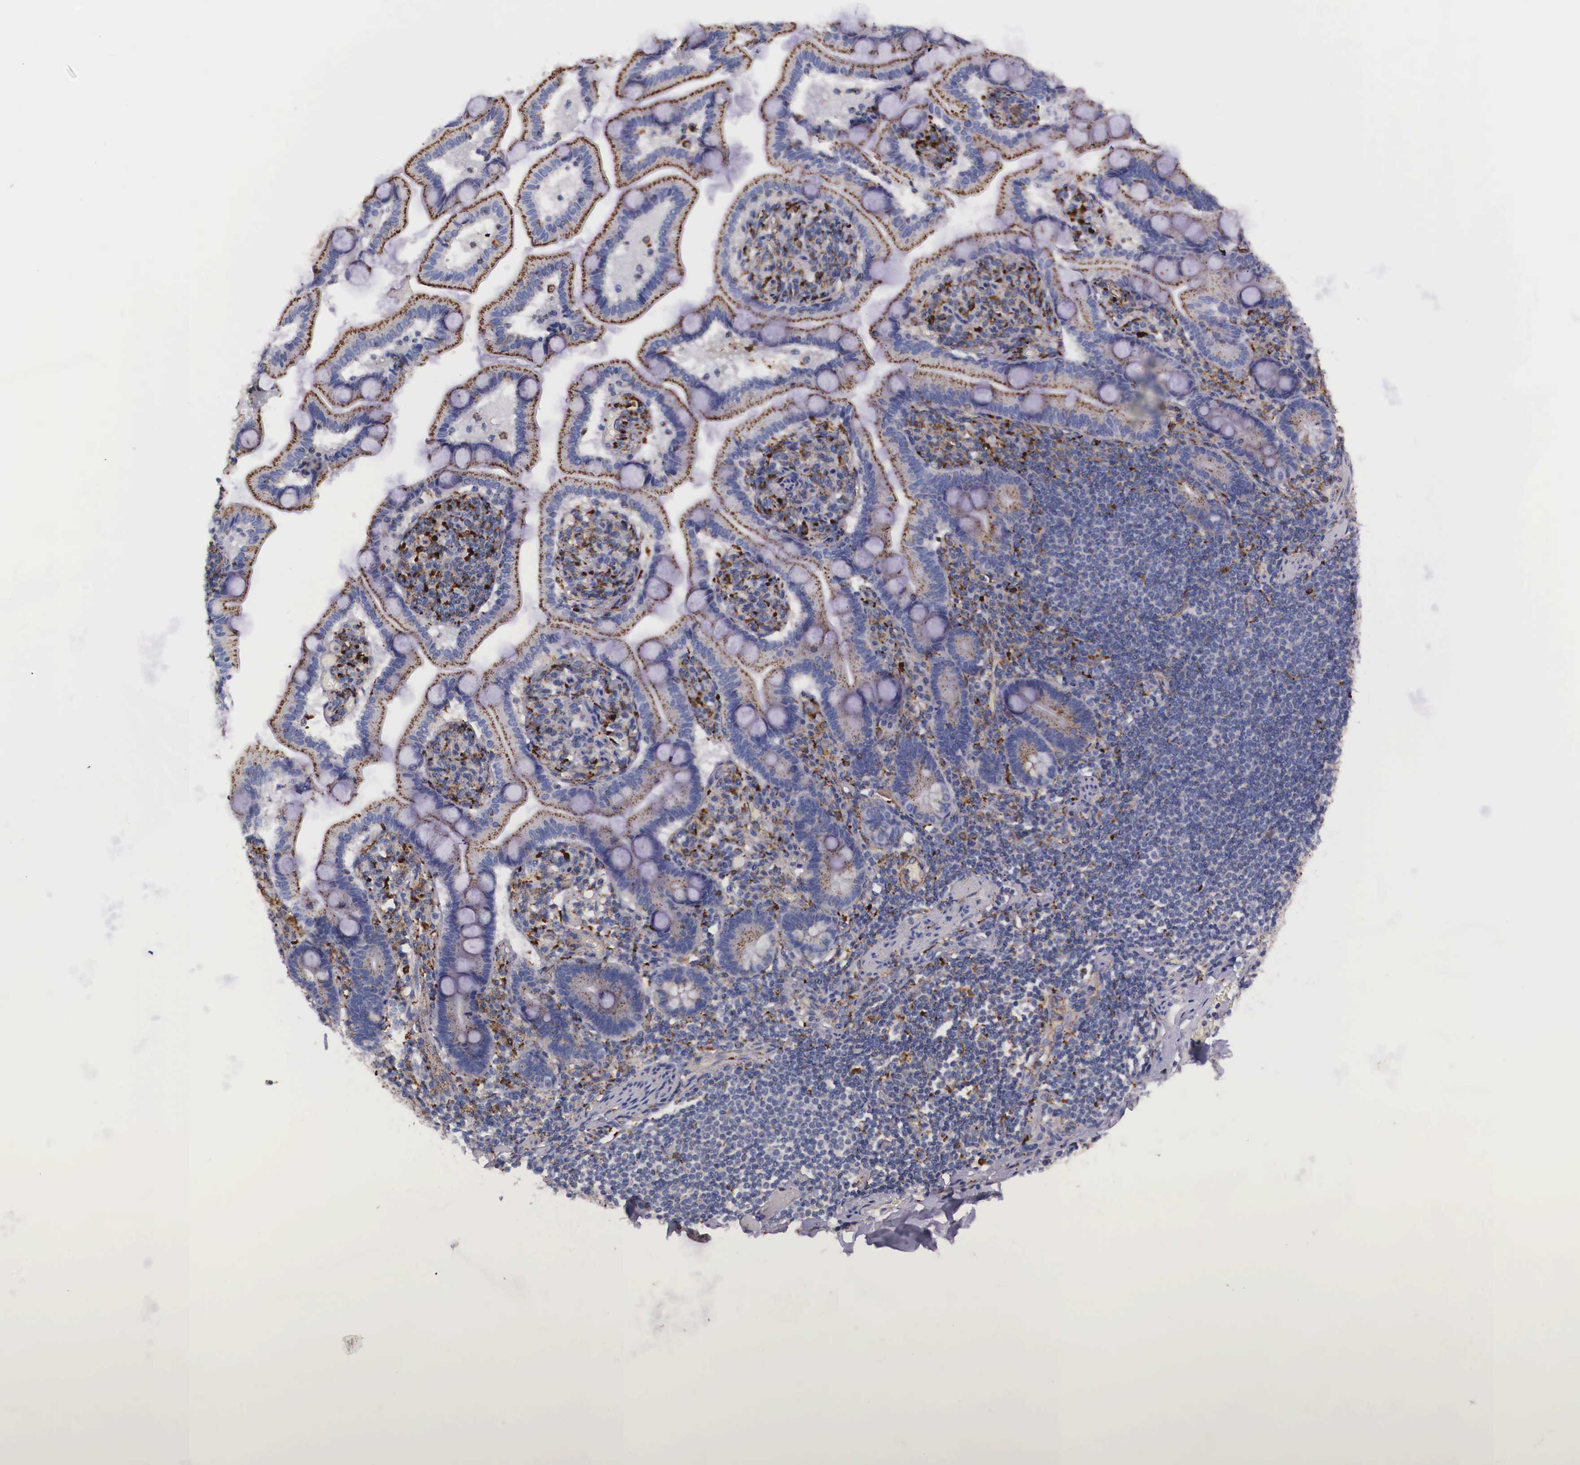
{"staining": {"intensity": "negative", "quantity": "none", "location": "none"}, "tissue": "adipose tissue", "cell_type": "Adipocytes", "image_type": "normal", "snomed": [{"axis": "morphology", "description": "Normal tissue, NOS"}, {"axis": "topography", "description": "Duodenum"}], "caption": "Immunohistochemistry (IHC) of benign human adipose tissue shows no staining in adipocytes.", "gene": "NAGA", "patient": {"sex": "male", "age": 63}}